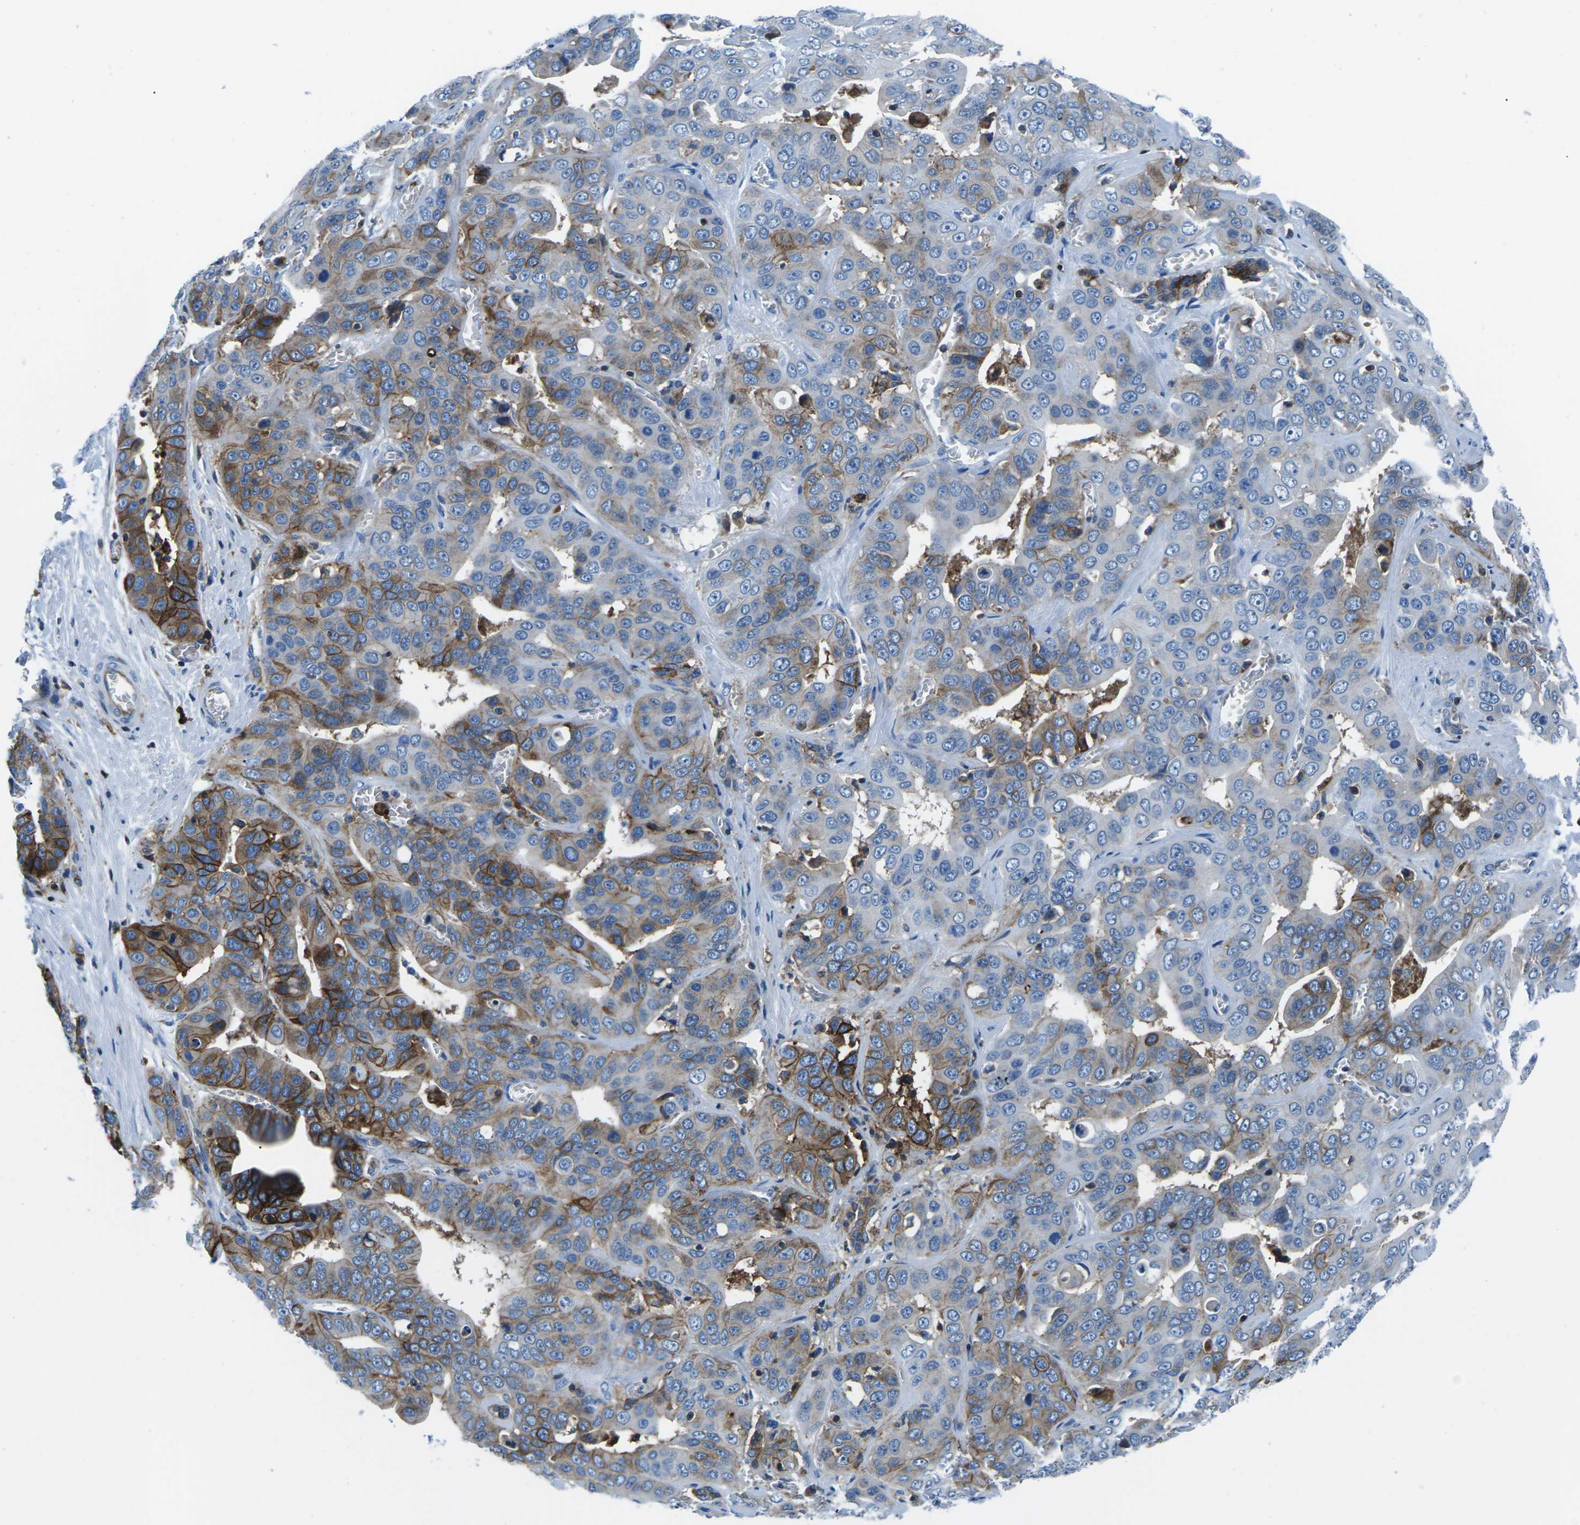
{"staining": {"intensity": "strong", "quantity": "25%-75%", "location": "cytoplasmic/membranous"}, "tissue": "liver cancer", "cell_type": "Tumor cells", "image_type": "cancer", "snomed": [{"axis": "morphology", "description": "Cholangiocarcinoma"}, {"axis": "topography", "description": "Liver"}], "caption": "Cholangiocarcinoma (liver) stained with a brown dye exhibits strong cytoplasmic/membranous positive staining in approximately 25%-75% of tumor cells.", "gene": "SOCS4", "patient": {"sex": "female", "age": 52}}